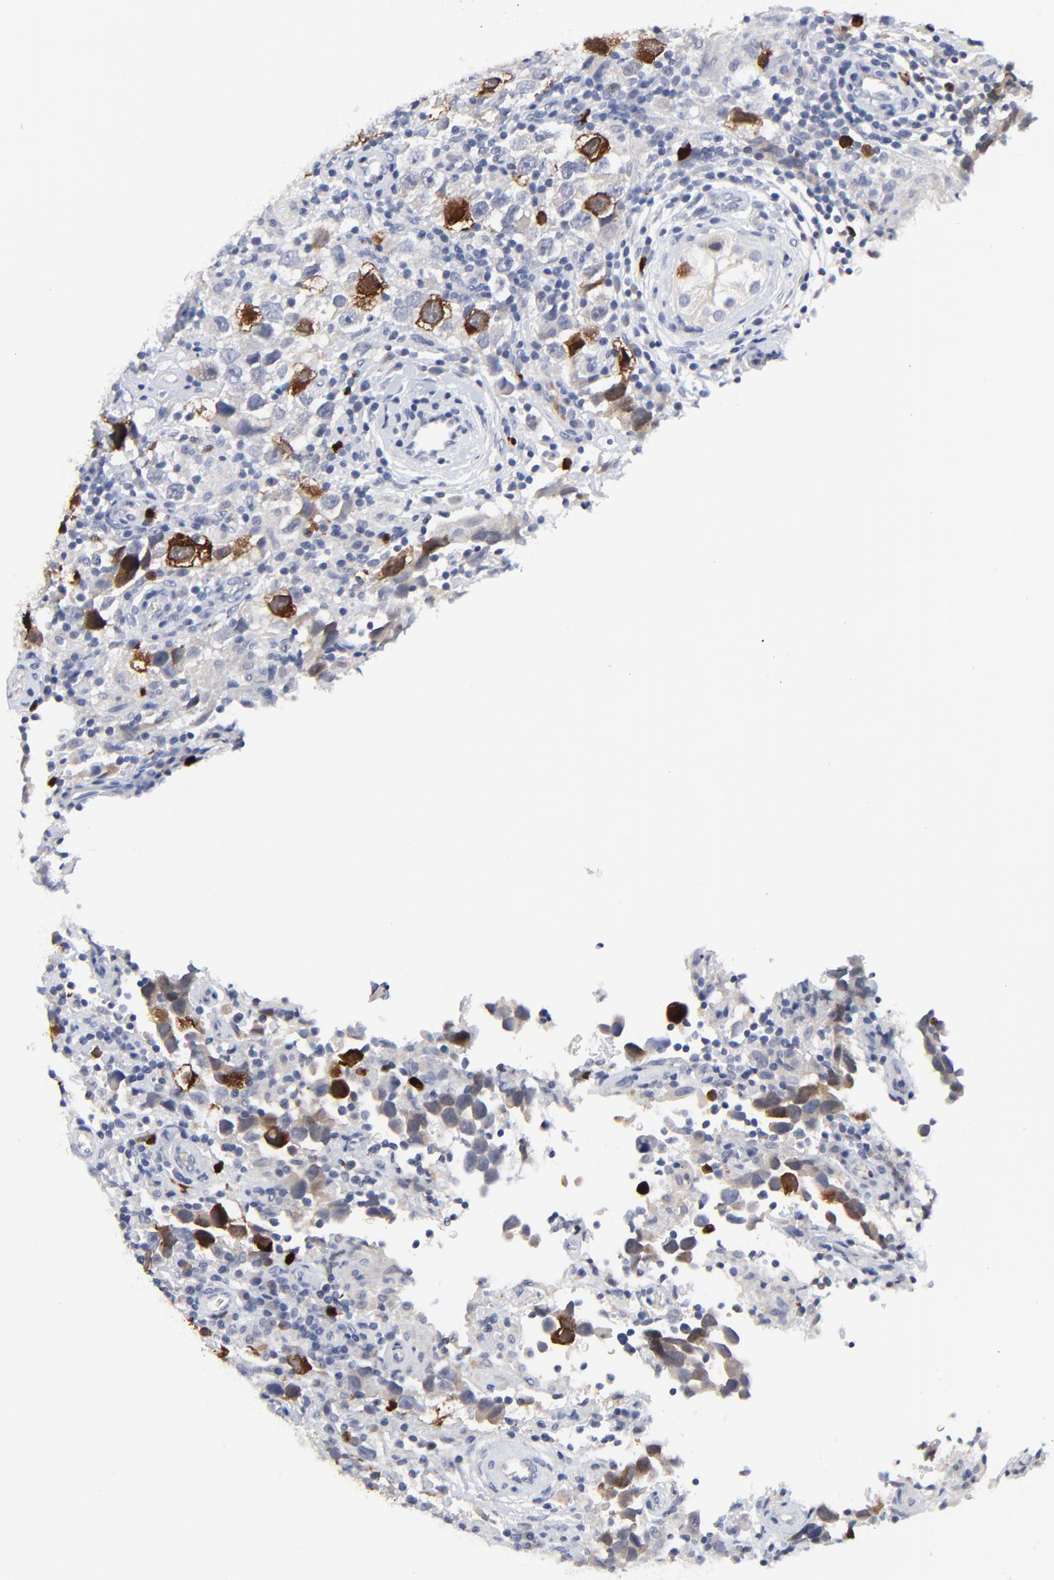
{"staining": {"intensity": "strong", "quantity": "<25%", "location": "cytoplasmic/membranous,nuclear"}, "tissue": "testis cancer", "cell_type": "Tumor cells", "image_type": "cancer", "snomed": [{"axis": "morphology", "description": "Carcinoma, Embryonal, NOS"}, {"axis": "topography", "description": "Testis"}], "caption": "Strong cytoplasmic/membranous and nuclear positivity is seen in about <25% of tumor cells in testis cancer (embryonal carcinoma).", "gene": "CDK1", "patient": {"sex": "male", "age": 21}}